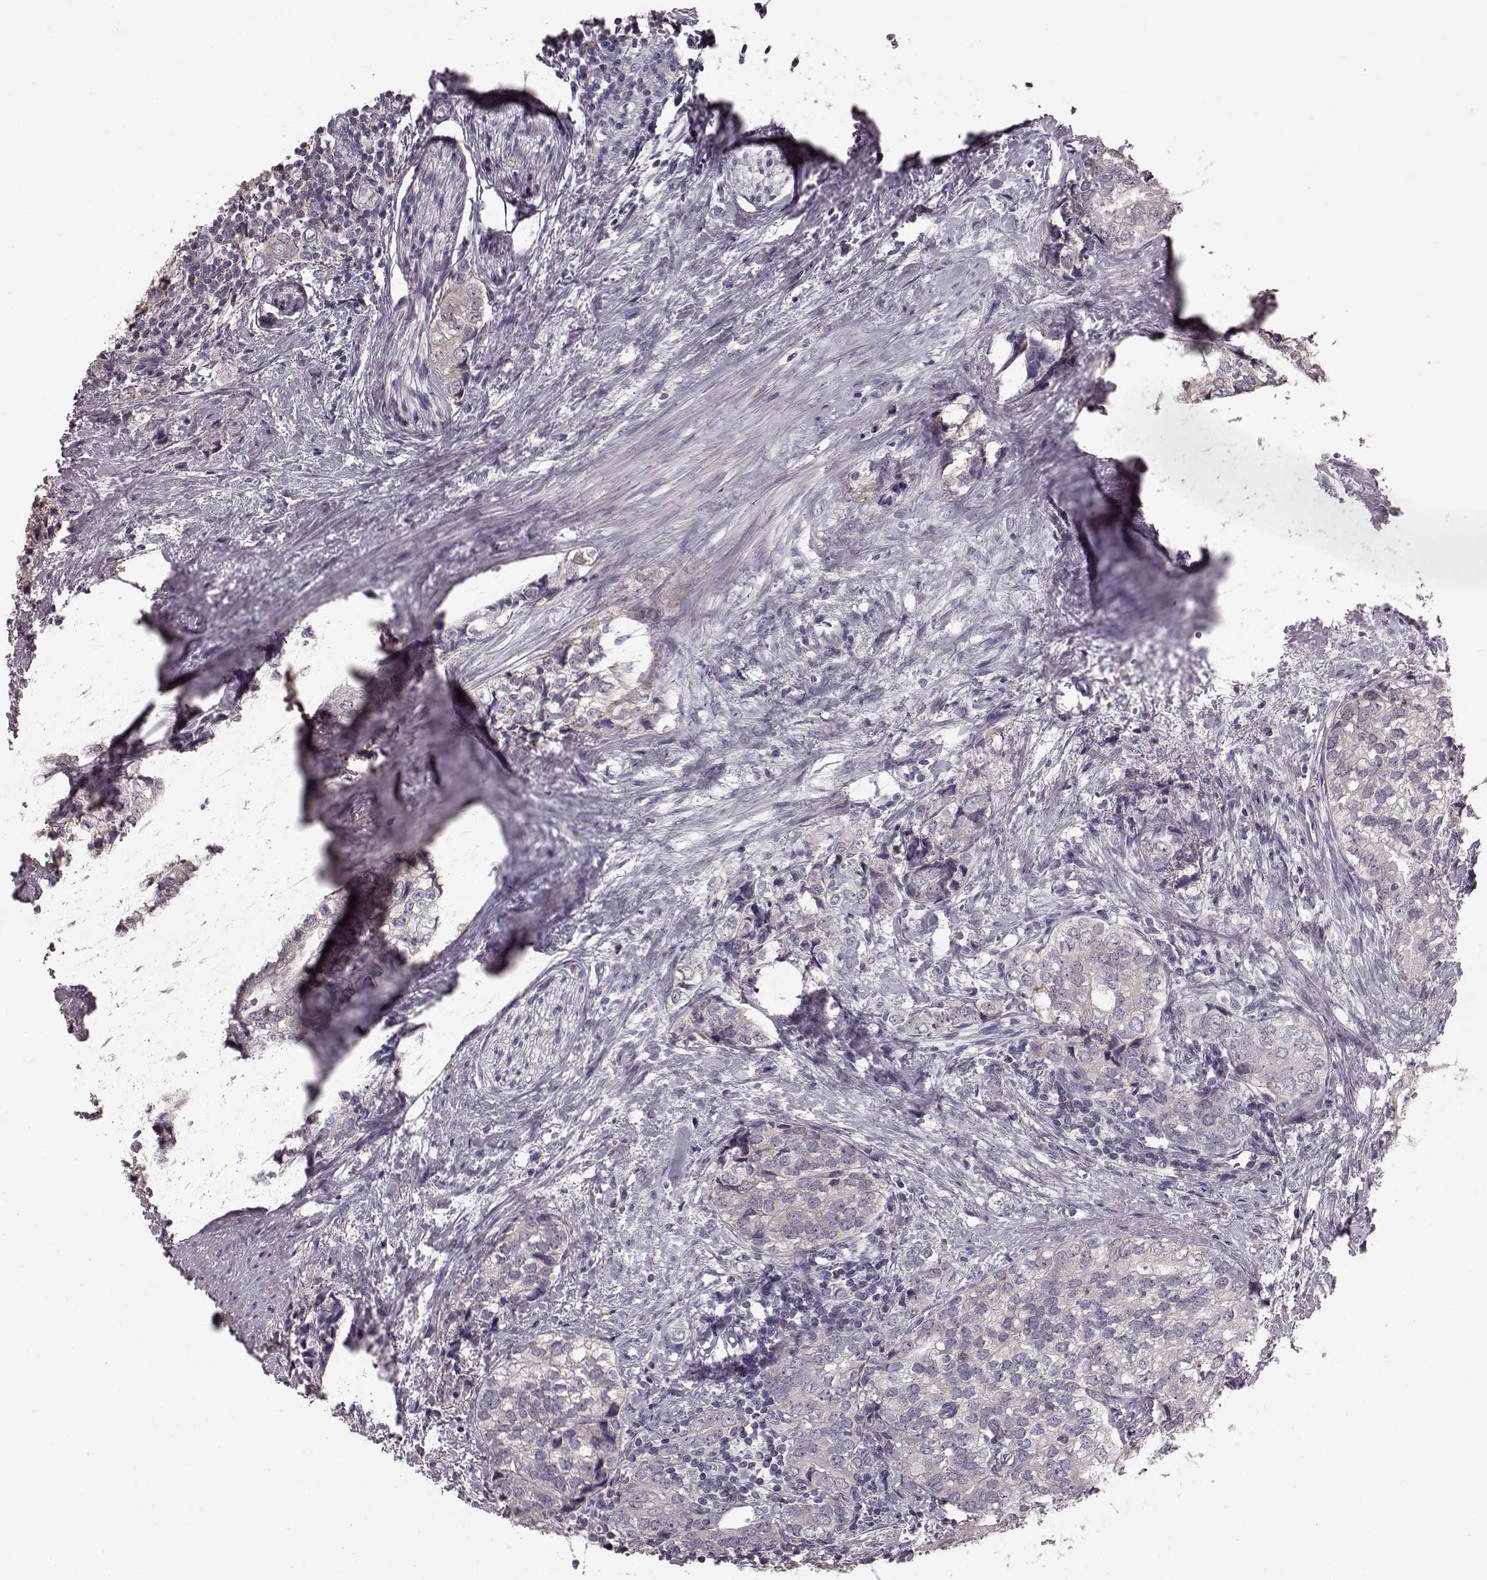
{"staining": {"intensity": "negative", "quantity": "none", "location": "none"}, "tissue": "prostate cancer", "cell_type": "Tumor cells", "image_type": "cancer", "snomed": [{"axis": "morphology", "description": "Adenocarcinoma, NOS"}, {"axis": "topography", "description": "Prostate and seminal vesicle, NOS"}], "caption": "Tumor cells show no significant protein positivity in prostate adenocarcinoma.", "gene": "PDCD1", "patient": {"sex": "male", "age": 63}}